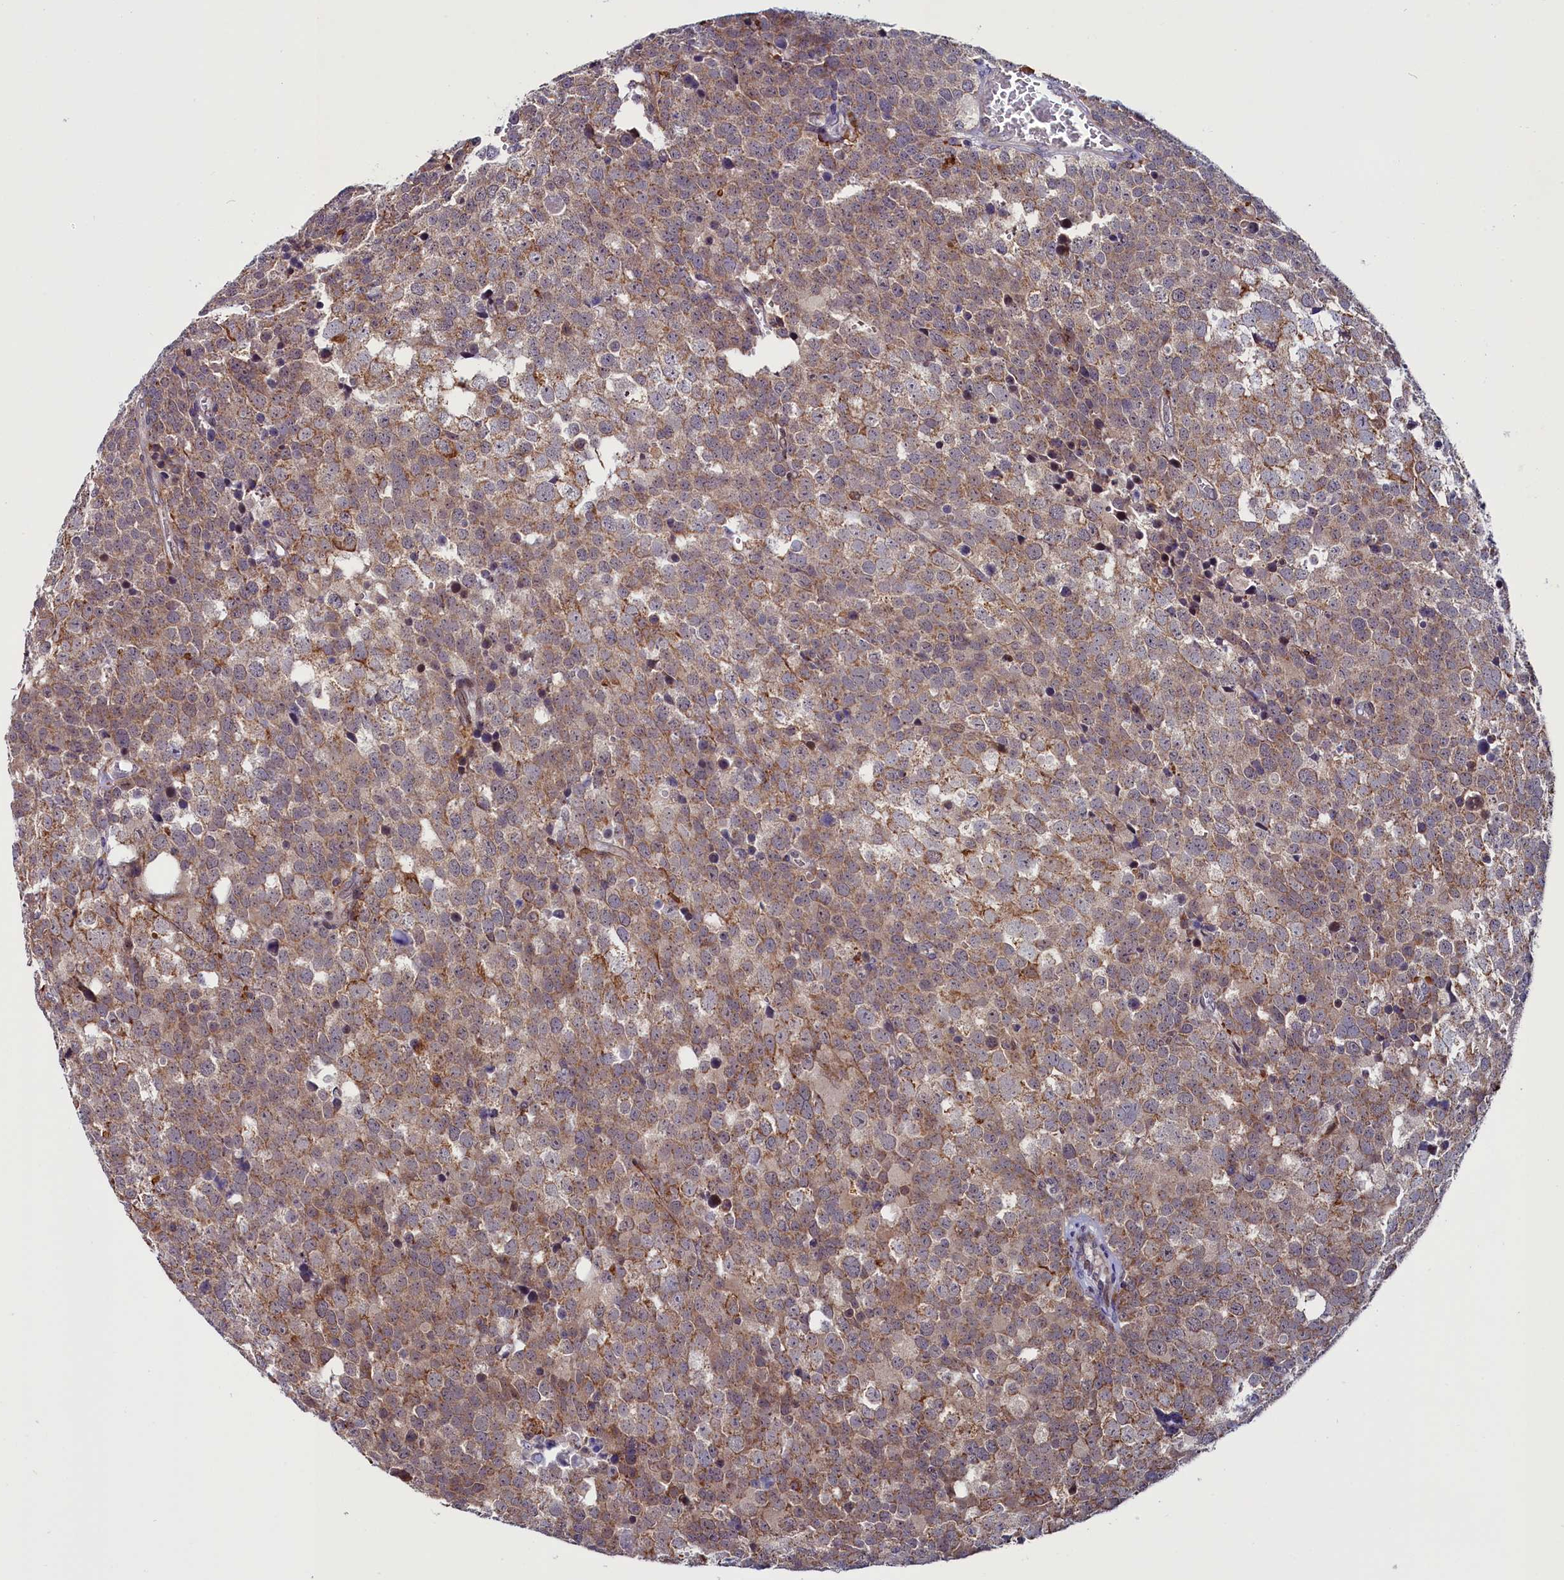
{"staining": {"intensity": "moderate", "quantity": ">75%", "location": "cytoplasmic/membranous"}, "tissue": "testis cancer", "cell_type": "Tumor cells", "image_type": "cancer", "snomed": [{"axis": "morphology", "description": "Seminoma, NOS"}, {"axis": "topography", "description": "Testis"}], "caption": "Moderate cytoplasmic/membranous expression is appreciated in about >75% of tumor cells in testis seminoma. The protein of interest is shown in brown color, while the nuclei are stained blue.", "gene": "CIAPIN1", "patient": {"sex": "male", "age": 71}}